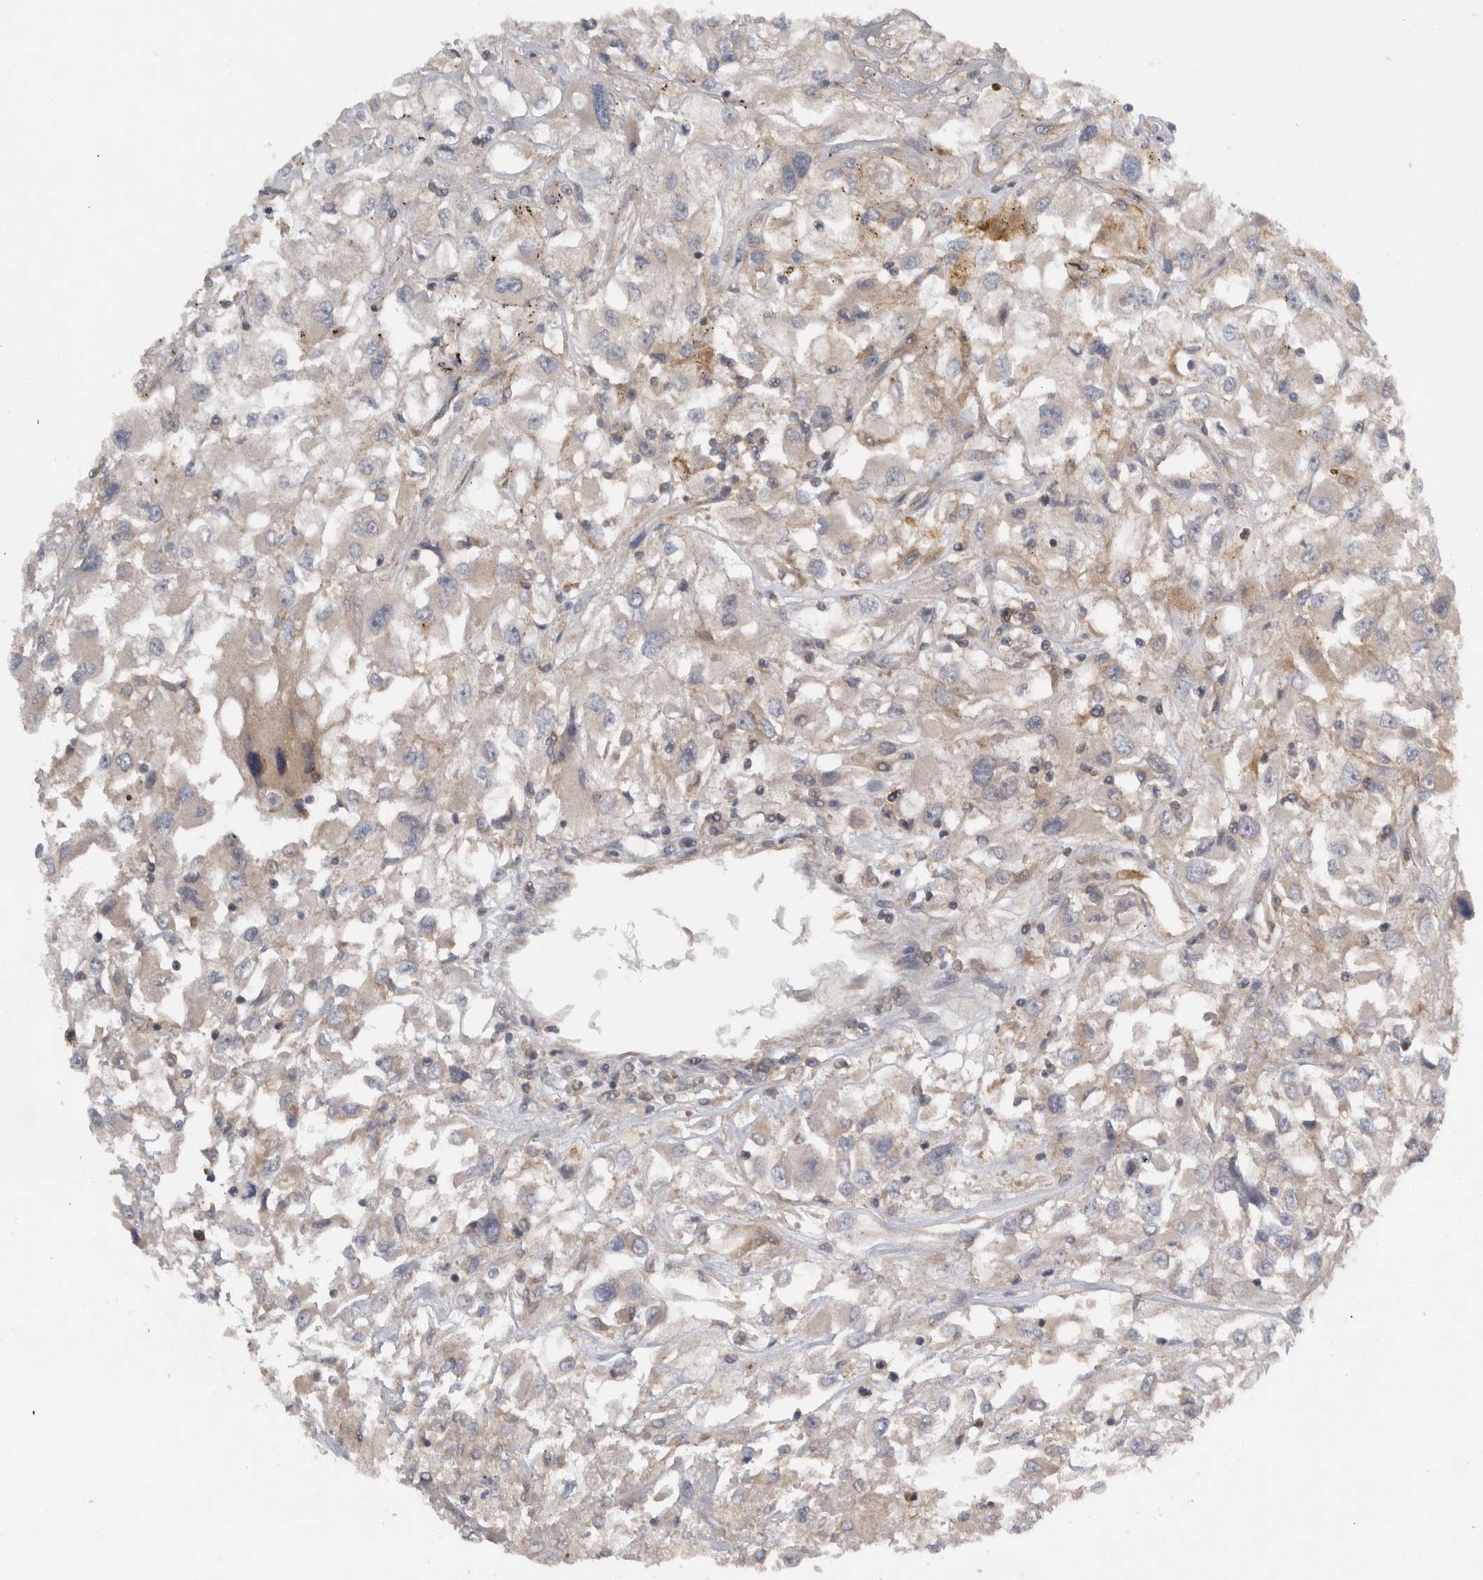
{"staining": {"intensity": "weak", "quantity": "25%-75%", "location": "cytoplasmic/membranous"}, "tissue": "renal cancer", "cell_type": "Tumor cells", "image_type": "cancer", "snomed": [{"axis": "morphology", "description": "Adenocarcinoma, NOS"}, {"axis": "topography", "description": "Kidney"}], "caption": "An IHC micrograph of neoplastic tissue is shown. Protein staining in brown labels weak cytoplasmic/membranous positivity in renal cancer within tumor cells. The staining is performed using DAB (3,3'-diaminobenzidine) brown chromogen to label protein expression. The nuclei are counter-stained blue using hematoxylin.", "gene": "SCARA5", "patient": {"sex": "female", "age": 52}}